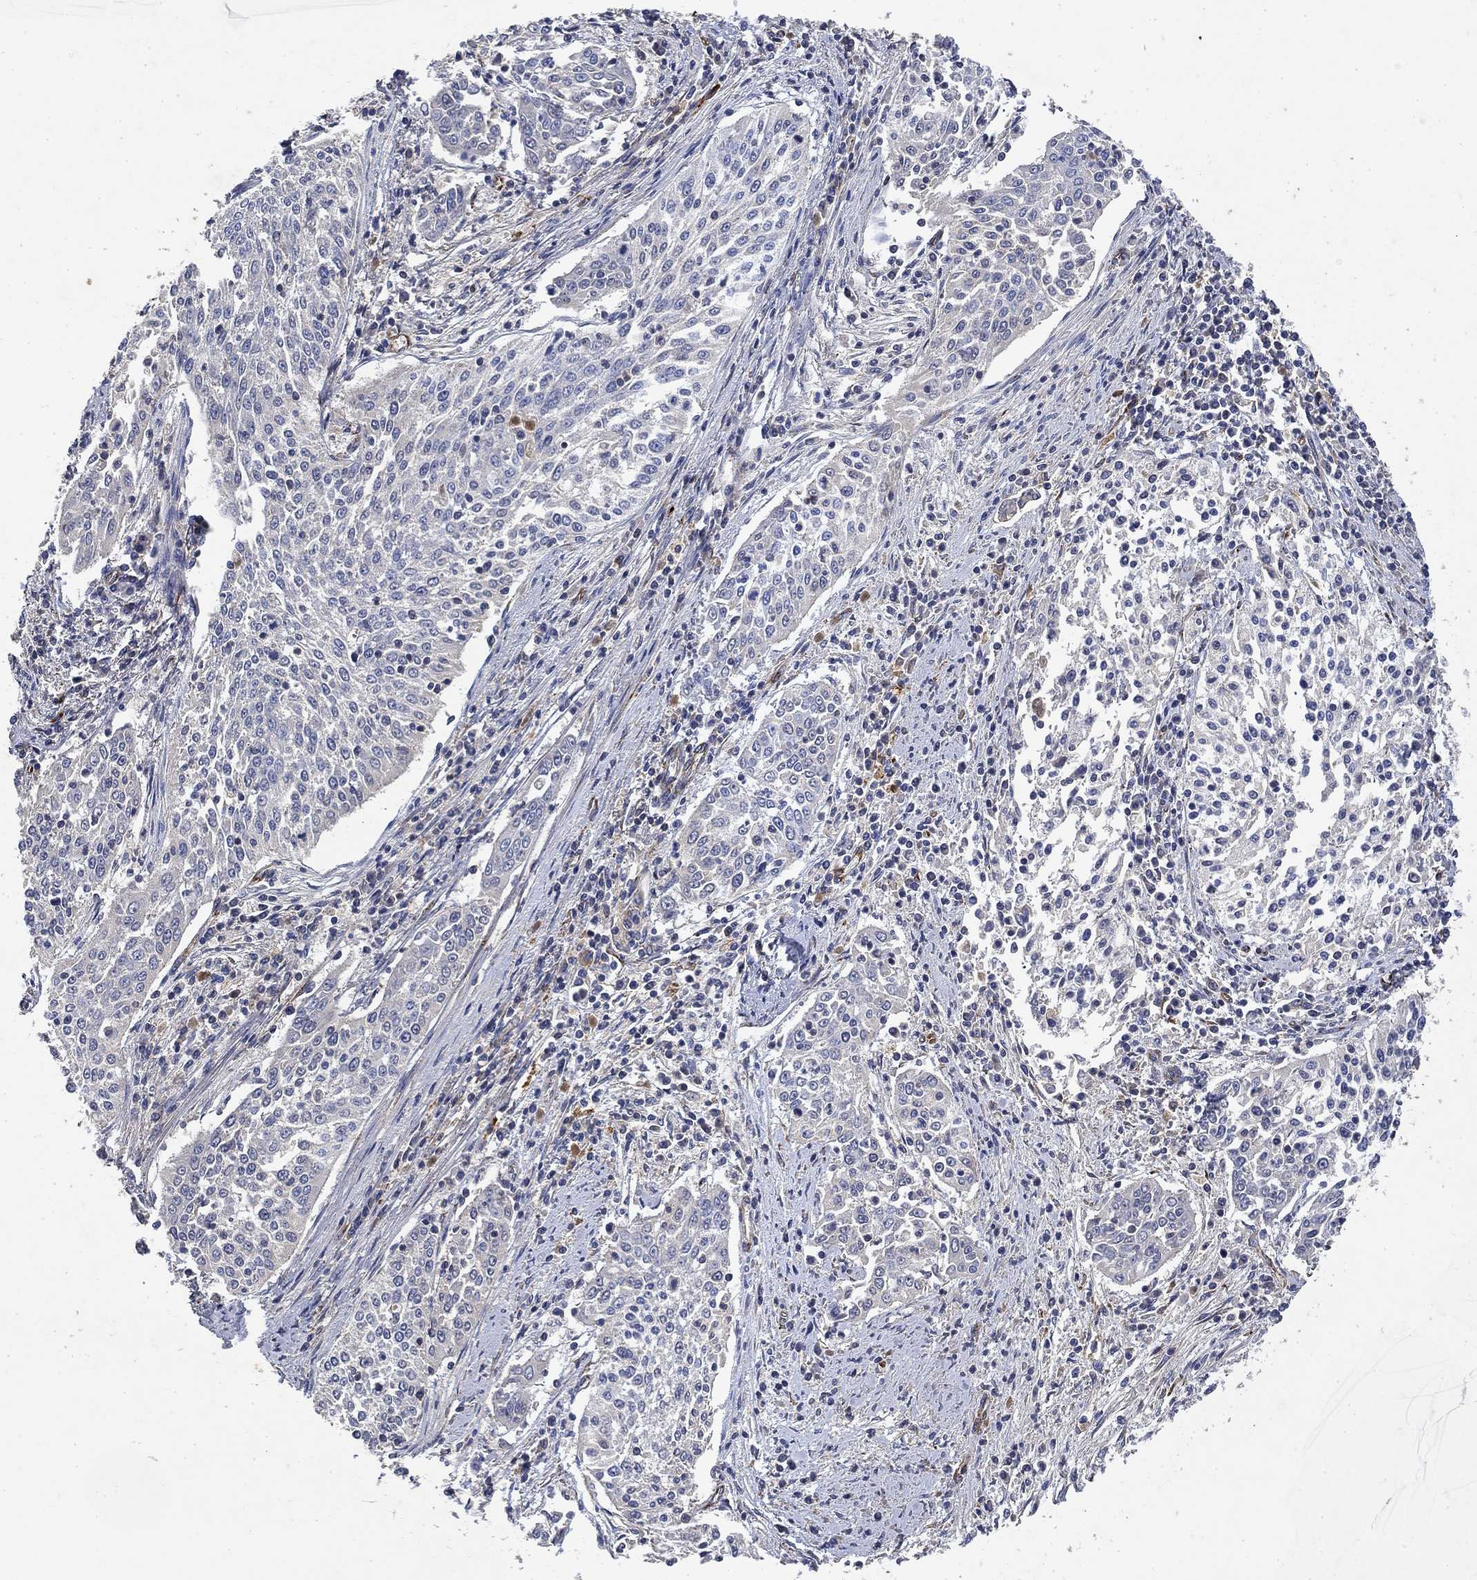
{"staining": {"intensity": "negative", "quantity": "none", "location": "none"}, "tissue": "cervical cancer", "cell_type": "Tumor cells", "image_type": "cancer", "snomed": [{"axis": "morphology", "description": "Squamous cell carcinoma, NOS"}, {"axis": "topography", "description": "Cervix"}], "caption": "Tumor cells show no significant protein expression in cervical squamous cell carcinoma. (Stains: DAB IHC with hematoxylin counter stain, Microscopy: brightfield microscopy at high magnification).", "gene": "COL4A2", "patient": {"sex": "female", "age": 41}}